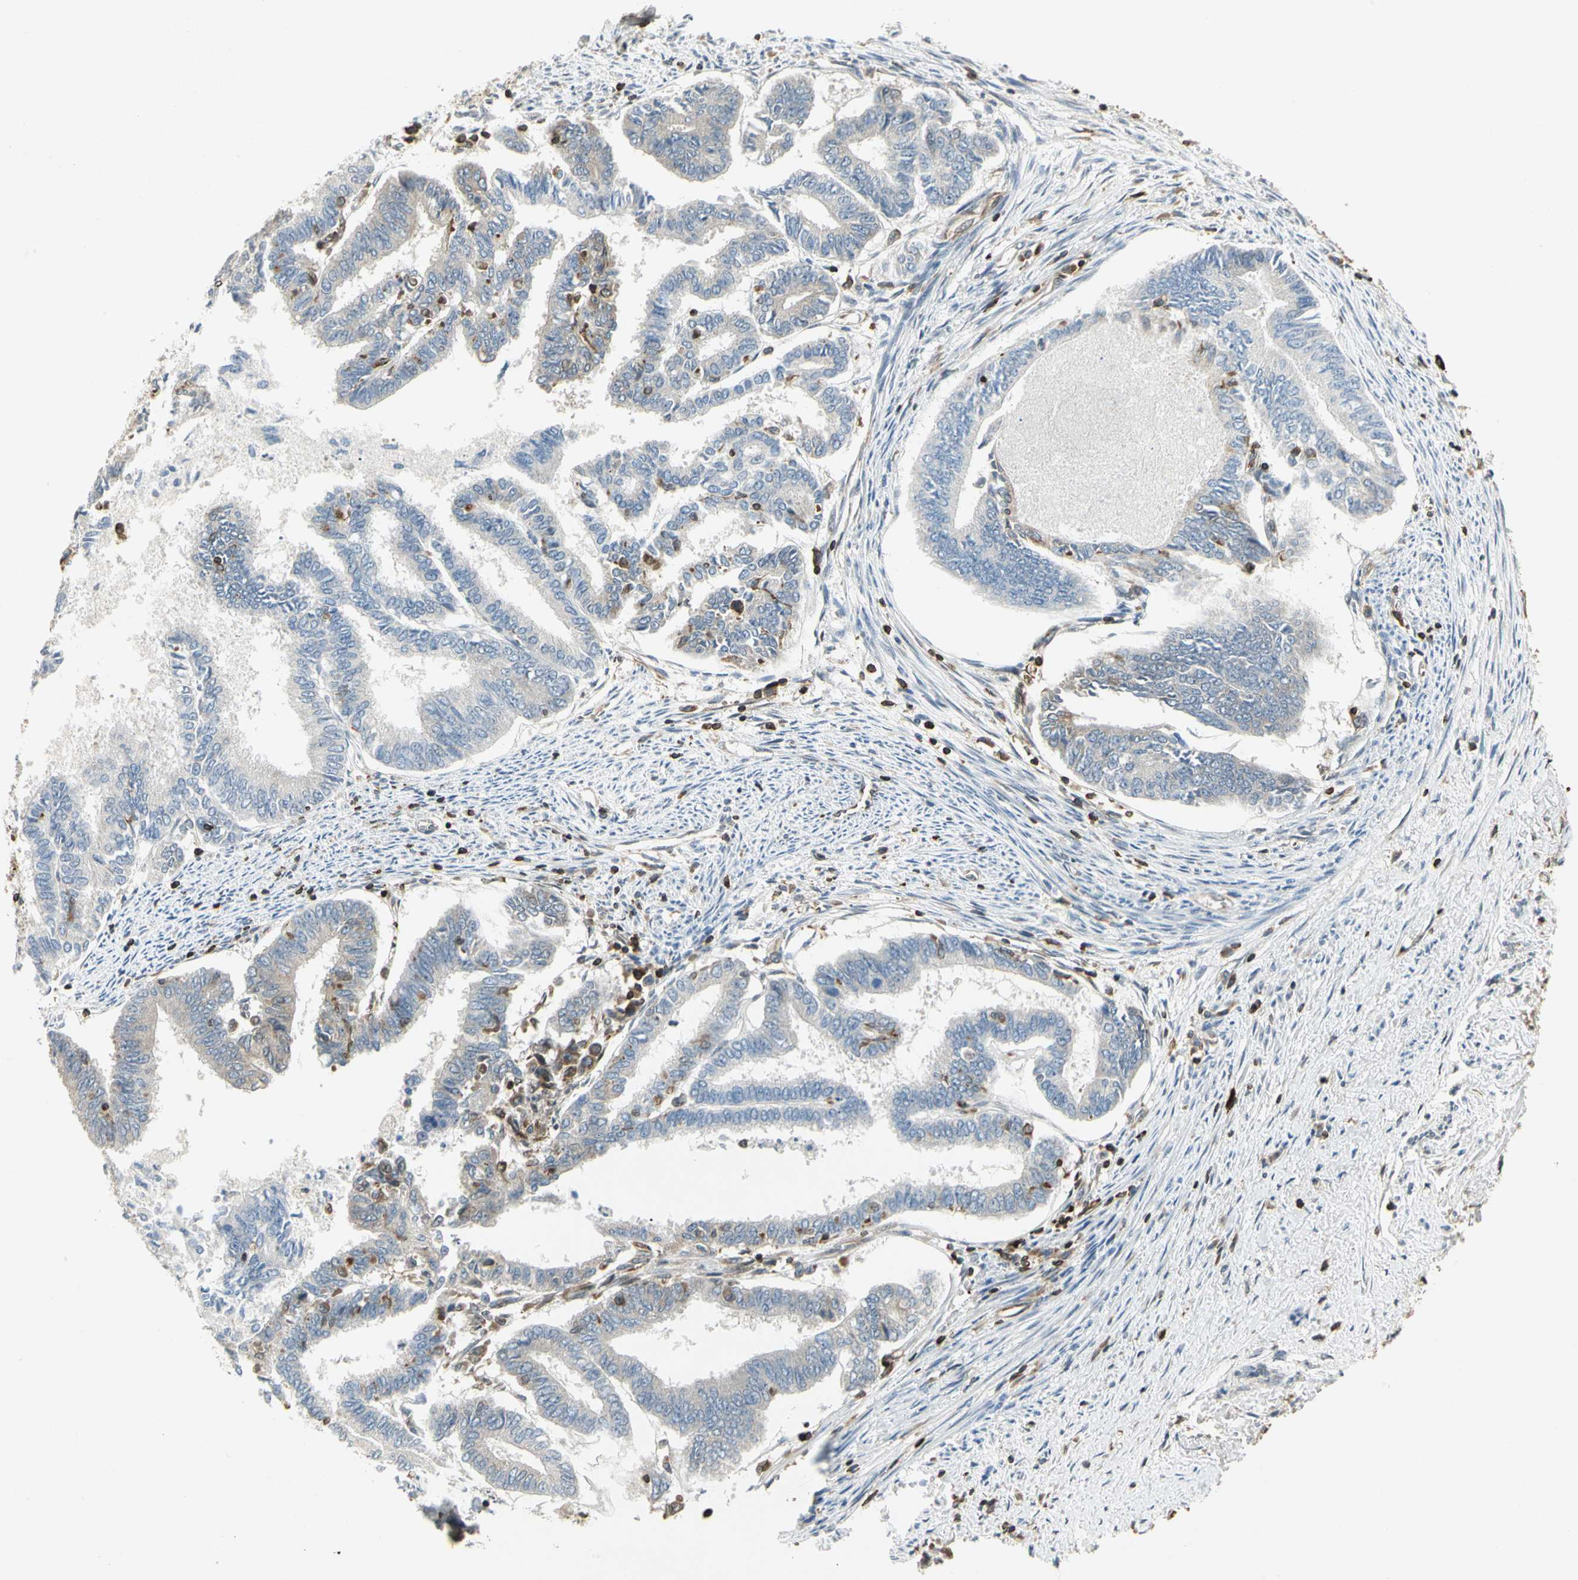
{"staining": {"intensity": "weak", "quantity": "<25%", "location": "cytoplasmic/membranous"}, "tissue": "endometrial cancer", "cell_type": "Tumor cells", "image_type": "cancer", "snomed": [{"axis": "morphology", "description": "Adenocarcinoma, NOS"}, {"axis": "topography", "description": "Endometrium"}], "caption": "Human endometrial cancer stained for a protein using immunohistochemistry exhibits no expression in tumor cells.", "gene": "TAPBP", "patient": {"sex": "female", "age": 86}}